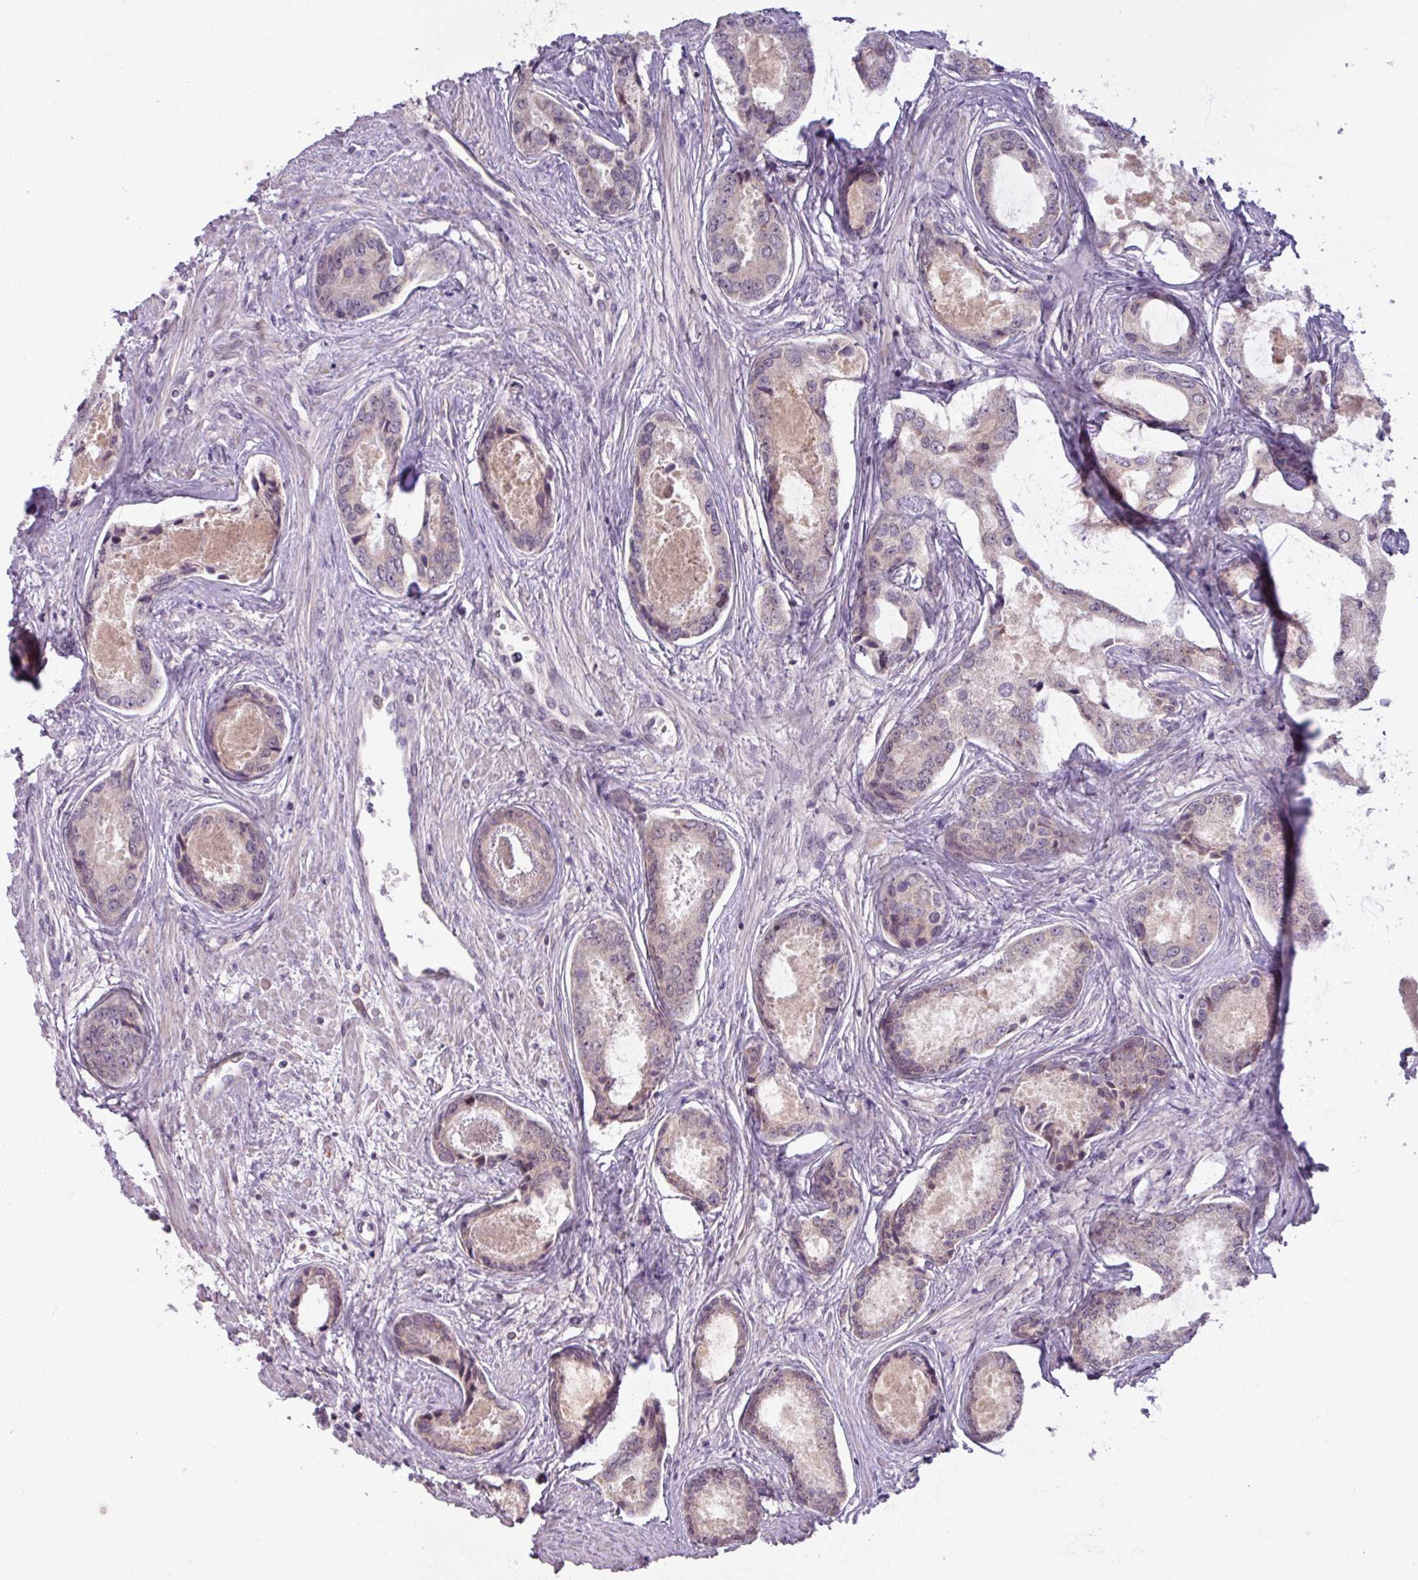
{"staining": {"intensity": "negative", "quantity": "none", "location": "none"}, "tissue": "prostate cancer", "cell_type": "Tumor cells", "image_type": "cancer", "snomed": [{"axis": "morphology", "description": "Adenocarcinoma, Low grade"}, {"axis": "topography", "description": "Prostate"}], "caption": "Immunohistochemistry (IHC) of human prostate cancer shows no positivity in tumor cells.", "gene": "OGFOD3", "patient": {"sex": "male", "age": 68}}